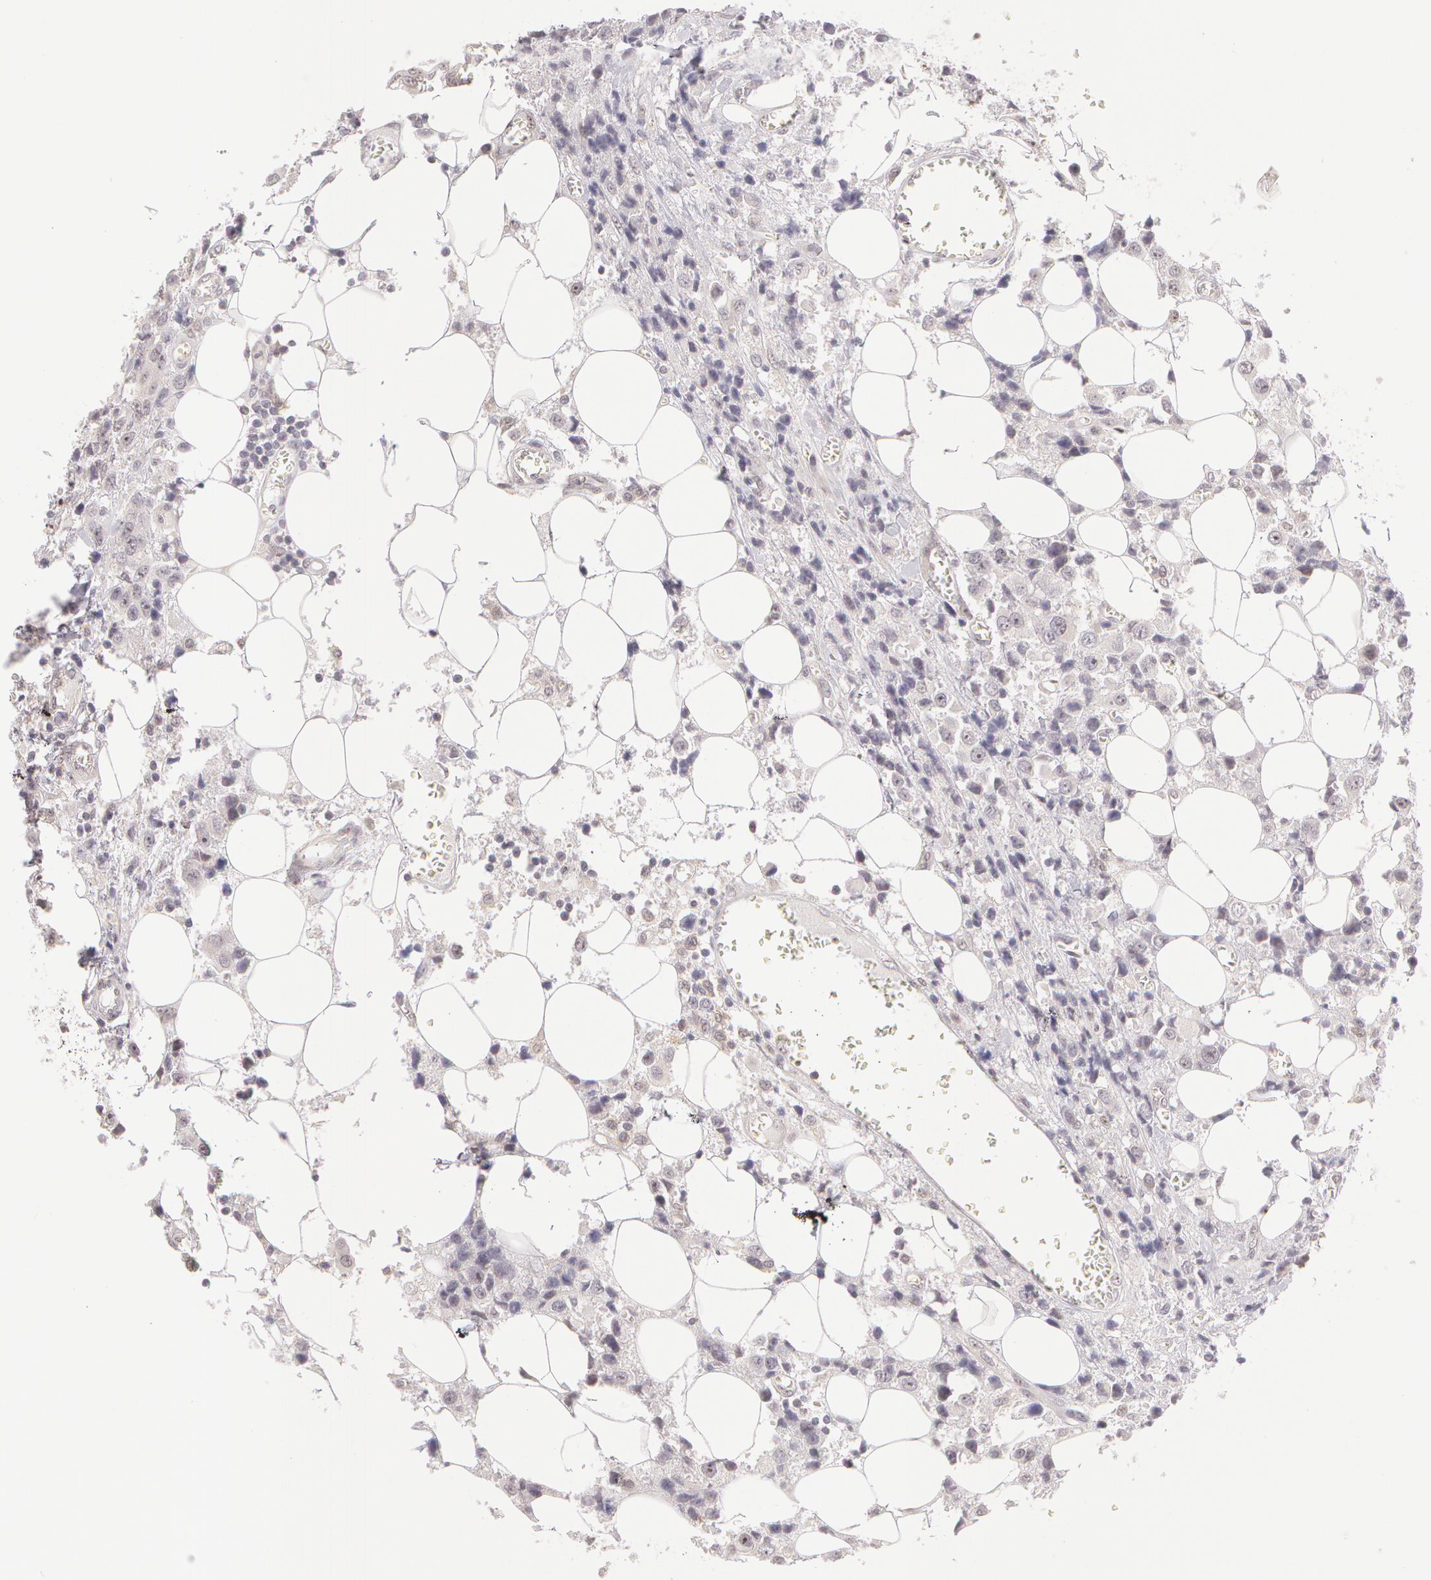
{"staining": {"intensity": "negative", "quantity": "none", "location": "none"}, "tissue": "breast cancer", "cell_type": "Tumor cells", "image_type": "cancer", "snomed": [{"axis": "morphology", "description": "Duct carcinoma"}, {"axis": "topography", "description": "Breast"}], "caption": "DAB (3,3'-diaminobenzidine) immunohistochemical staining of human infiltrating ductal carcinoma (breast) displays no significant expression in tumor cells.", "gene": "ZNF597", "patient": {"sex": "female", "age": 58}}